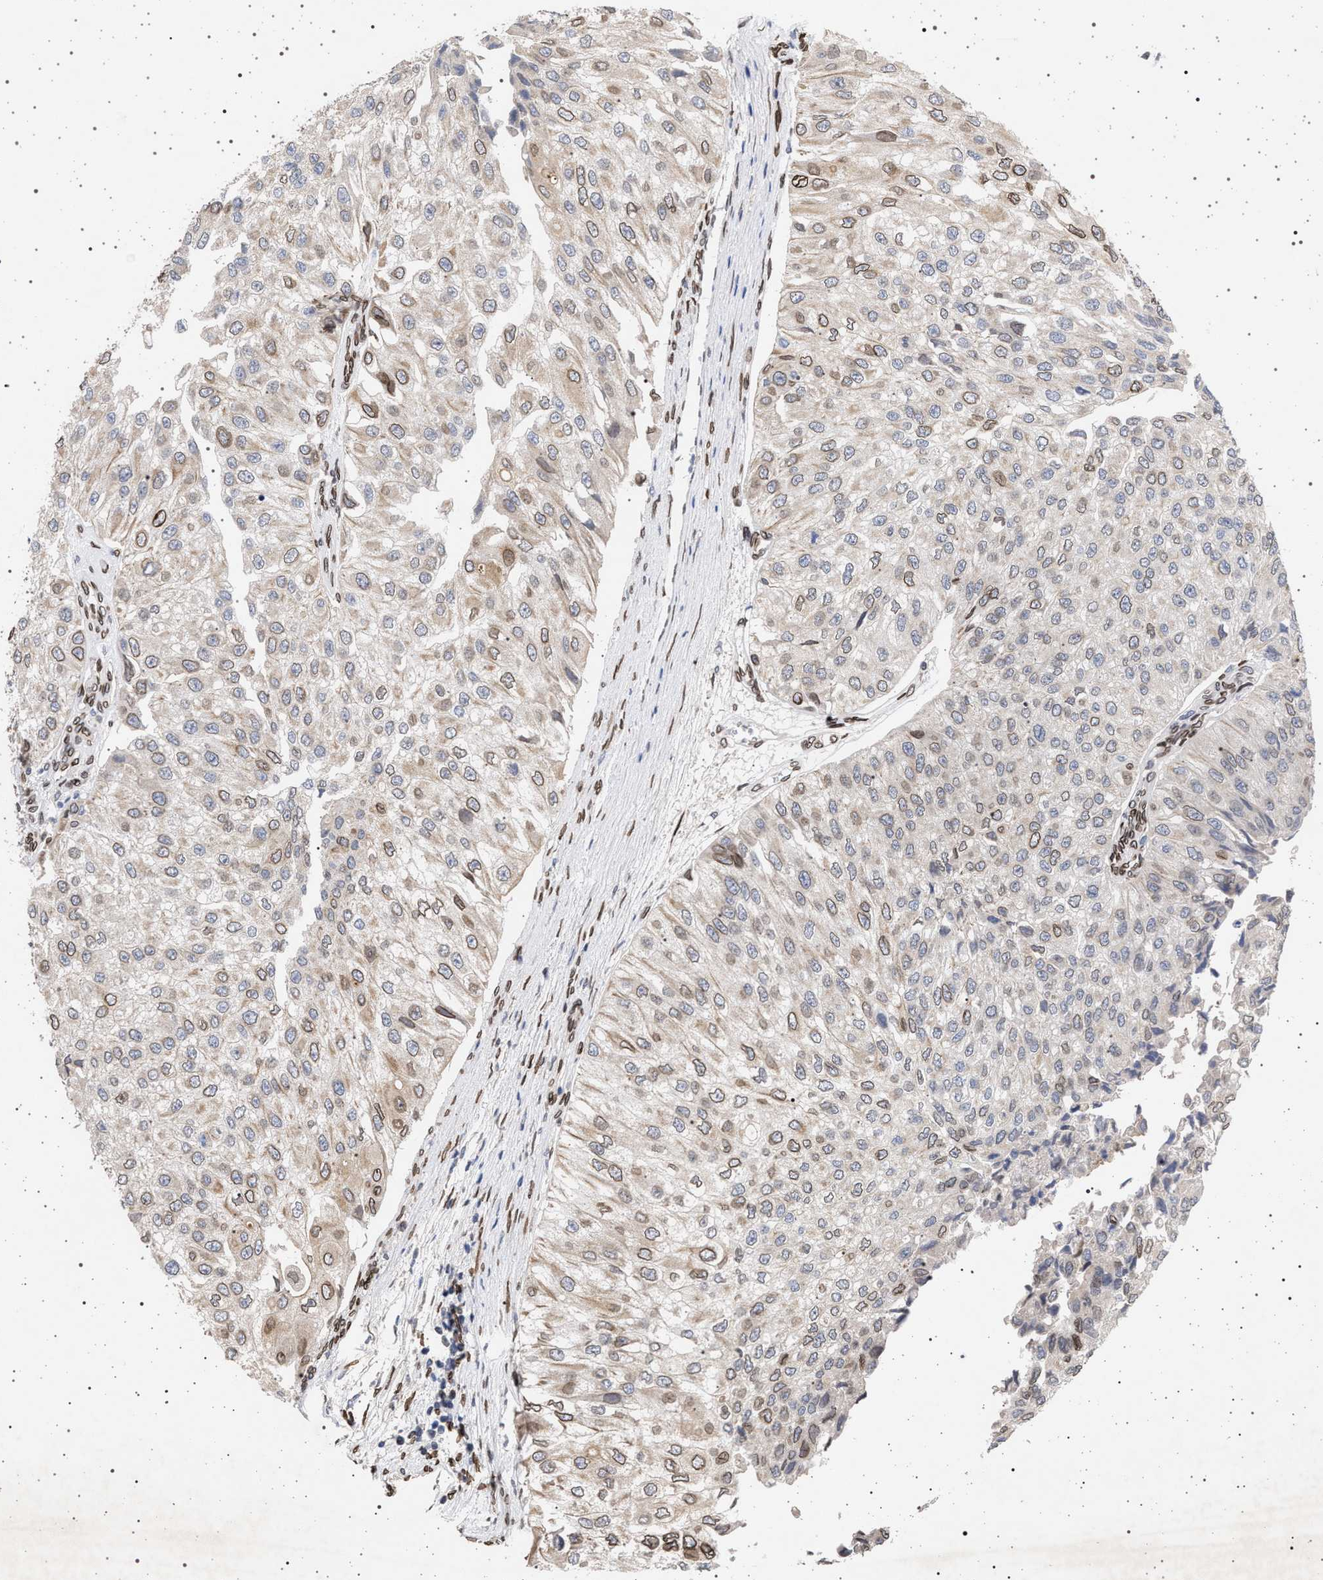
{"staining": {"intensity": "moderate", "quantity": "25%-75%", "location": "cytoplasmic/membranous,nuclear"}, "tissue": "urothelial cancer", "cell_type": "Tumor cells", "image_type": "cancer", "snomed": [{"axis": "morphology", "description": "Urothelial carcinoma, High grade"}, {"axis": "topography", "description": "Kidney"}, {"axis": "topography", "description": "Urinary bladder"}], "caption": "This image reveals IHC staining of human high-grade urothelial carcinoma, with medium moderate cytoplasmic/membranous and nuclear expression in approximately 25%-75% of tumor cells.", "gene": "ING2", "patient": {"sex": "male", "age": 77}}